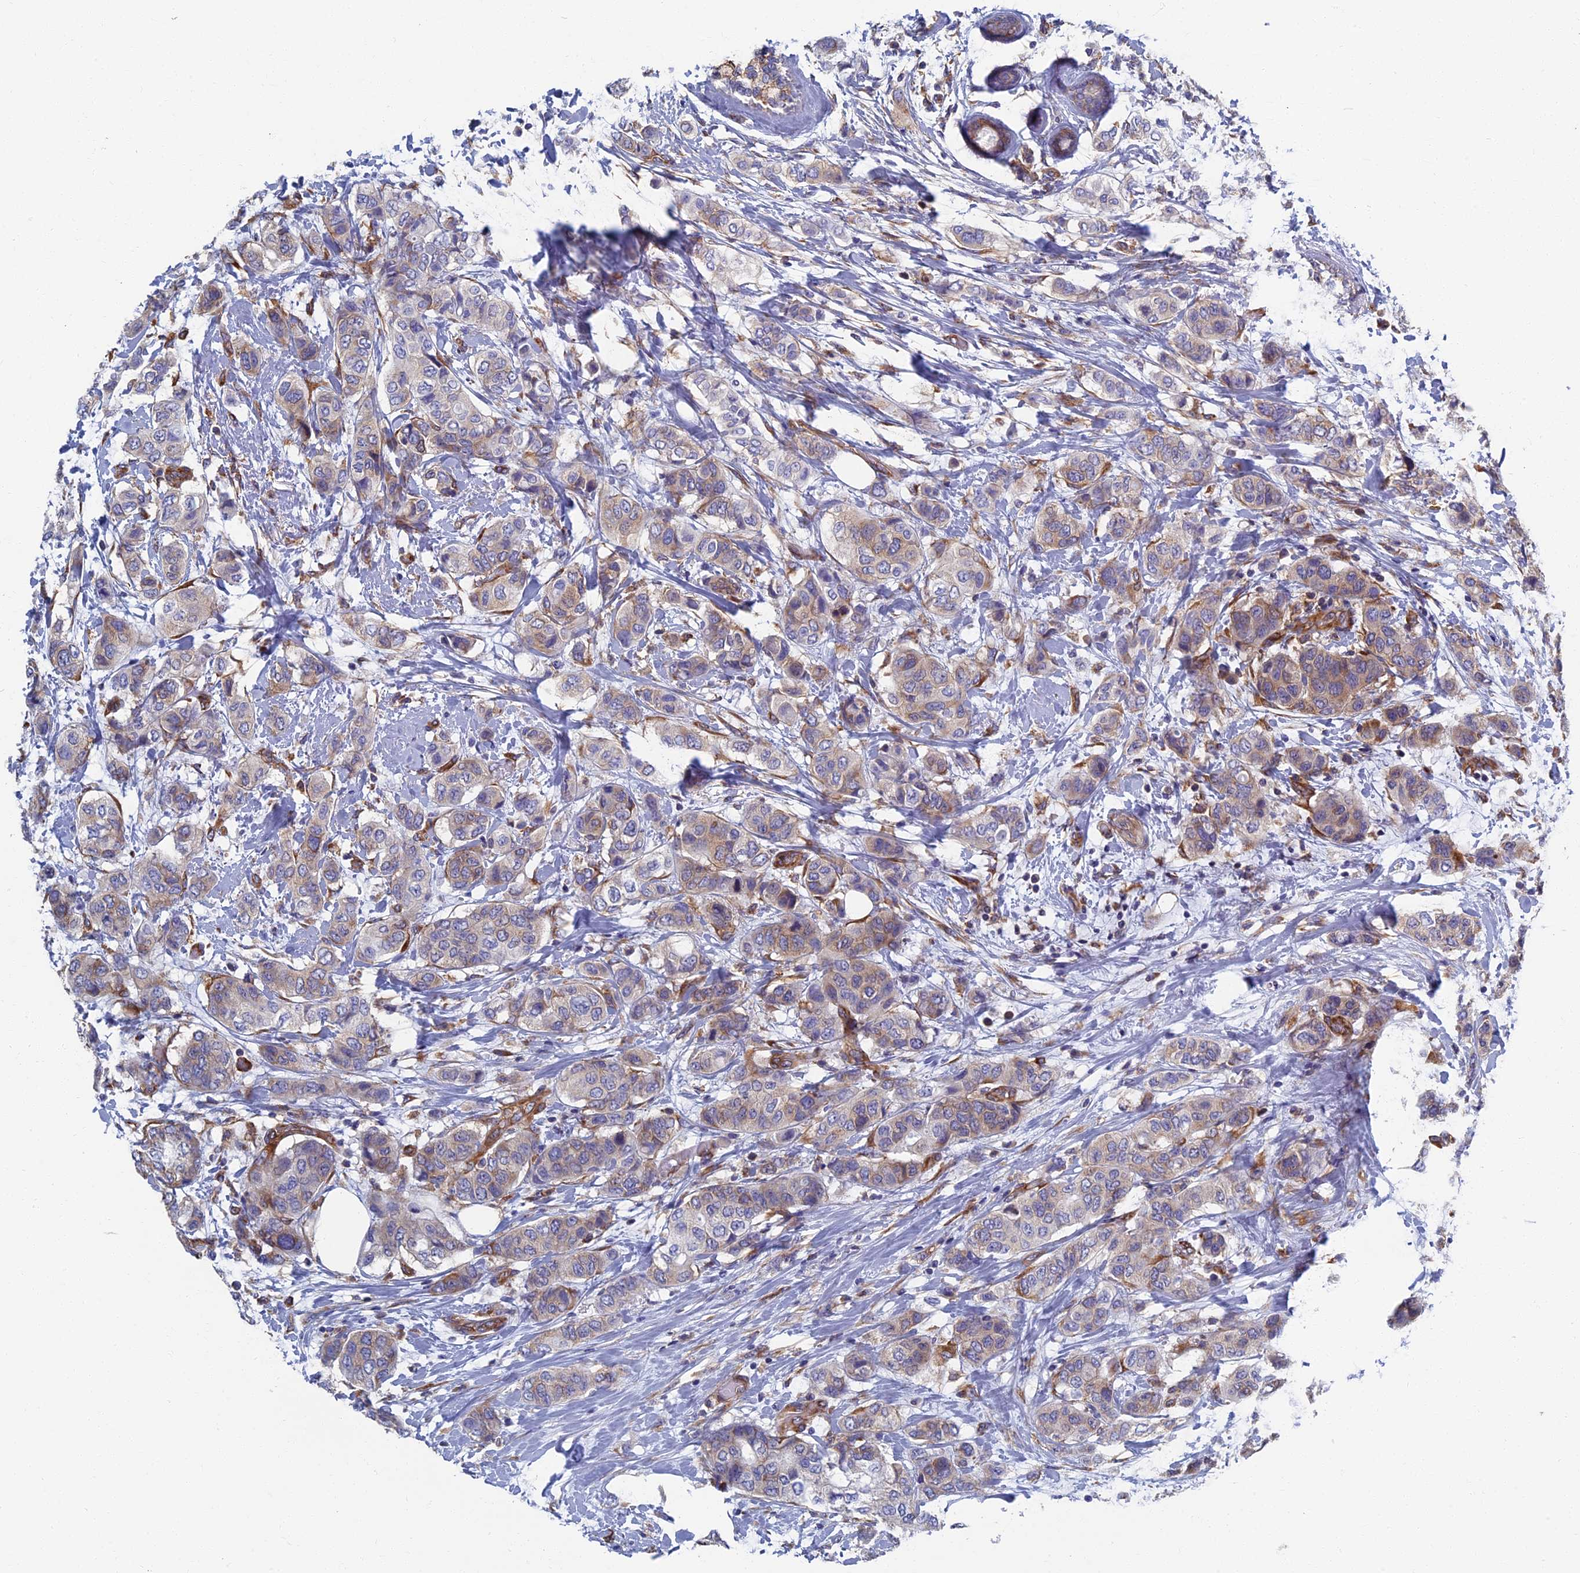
{"staining": {"intensity": "moderate", "quantity": "<25%", "location": "cytoplasmic/membranous"}, "tissue": "breast cancer", "cell_type": "Tumor cells", "image_type": "cancer", "snomed": [{"axis": "morphology", "description": "Lobular carcinoma"}, {"axis": "topography", "description": "Breast"}], "caption": "This image shows lobular carcinoma (breast) stained with immunohistochemistry to label a protein in brown. The cytoplasmic/membranous of tumor cells show moderate positivity for the protein. Nuclei are counter-stained blue.", "gene": "YBX1", "patient": {"sex": "female", "age": 51}}